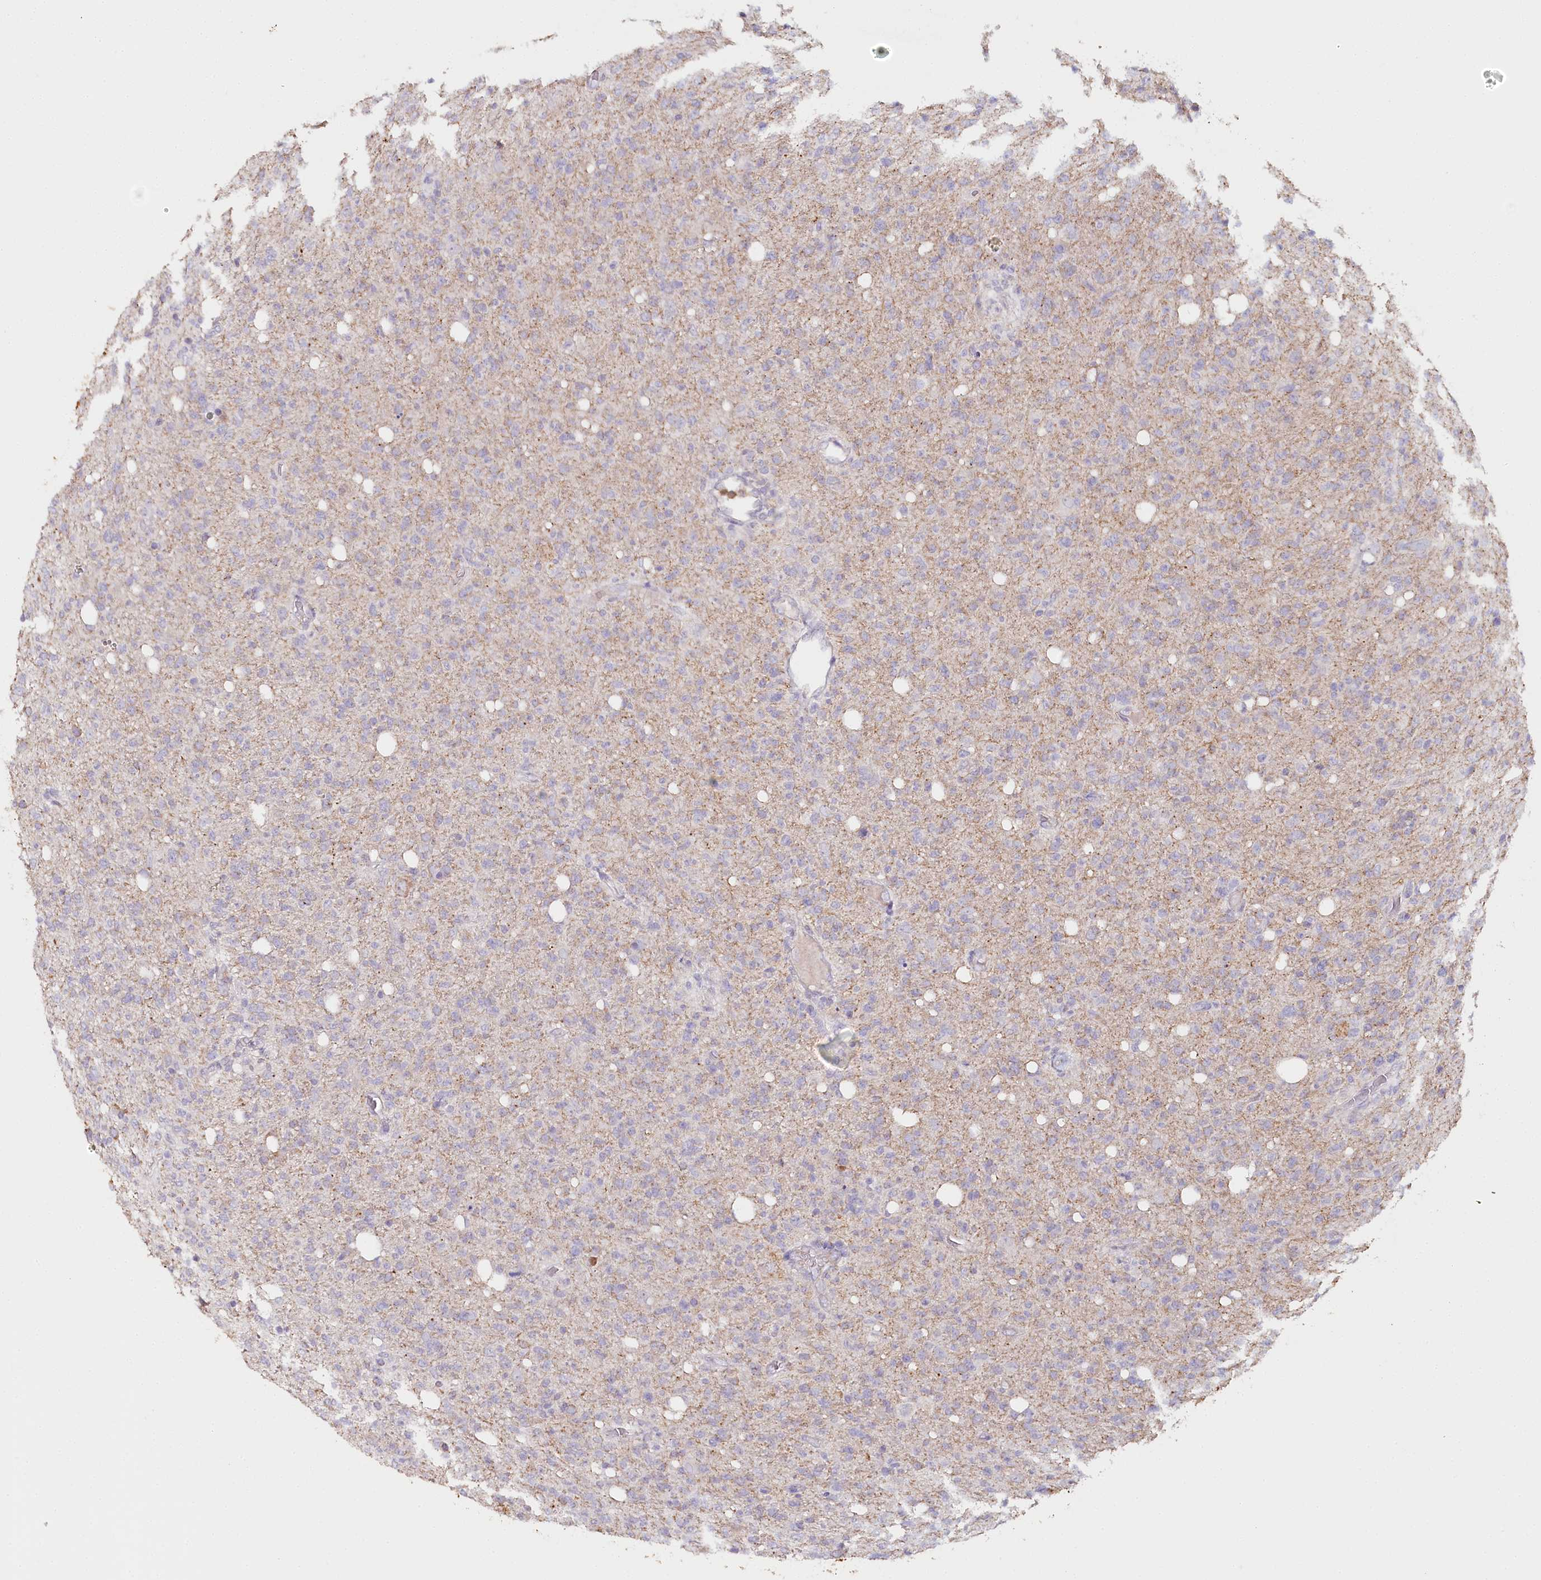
{"staining": {"intensity": "negative", "quantity": "none", "location": "none"}, "tissue": "glioma", "cell_type": "Tumor cells", "image_type": "cancer", "snomed": [{"axis": "morphology", "description": "Glioma, malignant, High grade"}, {"axis": "topography", "description": "Brain"}], "caption": "Photomicrograph shows no significant protein staining in tumor cells of malignant high-grade glioma. The staining is performed using DAB brown chromogen with nuclei counter-stained in using hematoxylin.", "gene": "MMP25", "patient": {"sex": "female", "age": 57}}